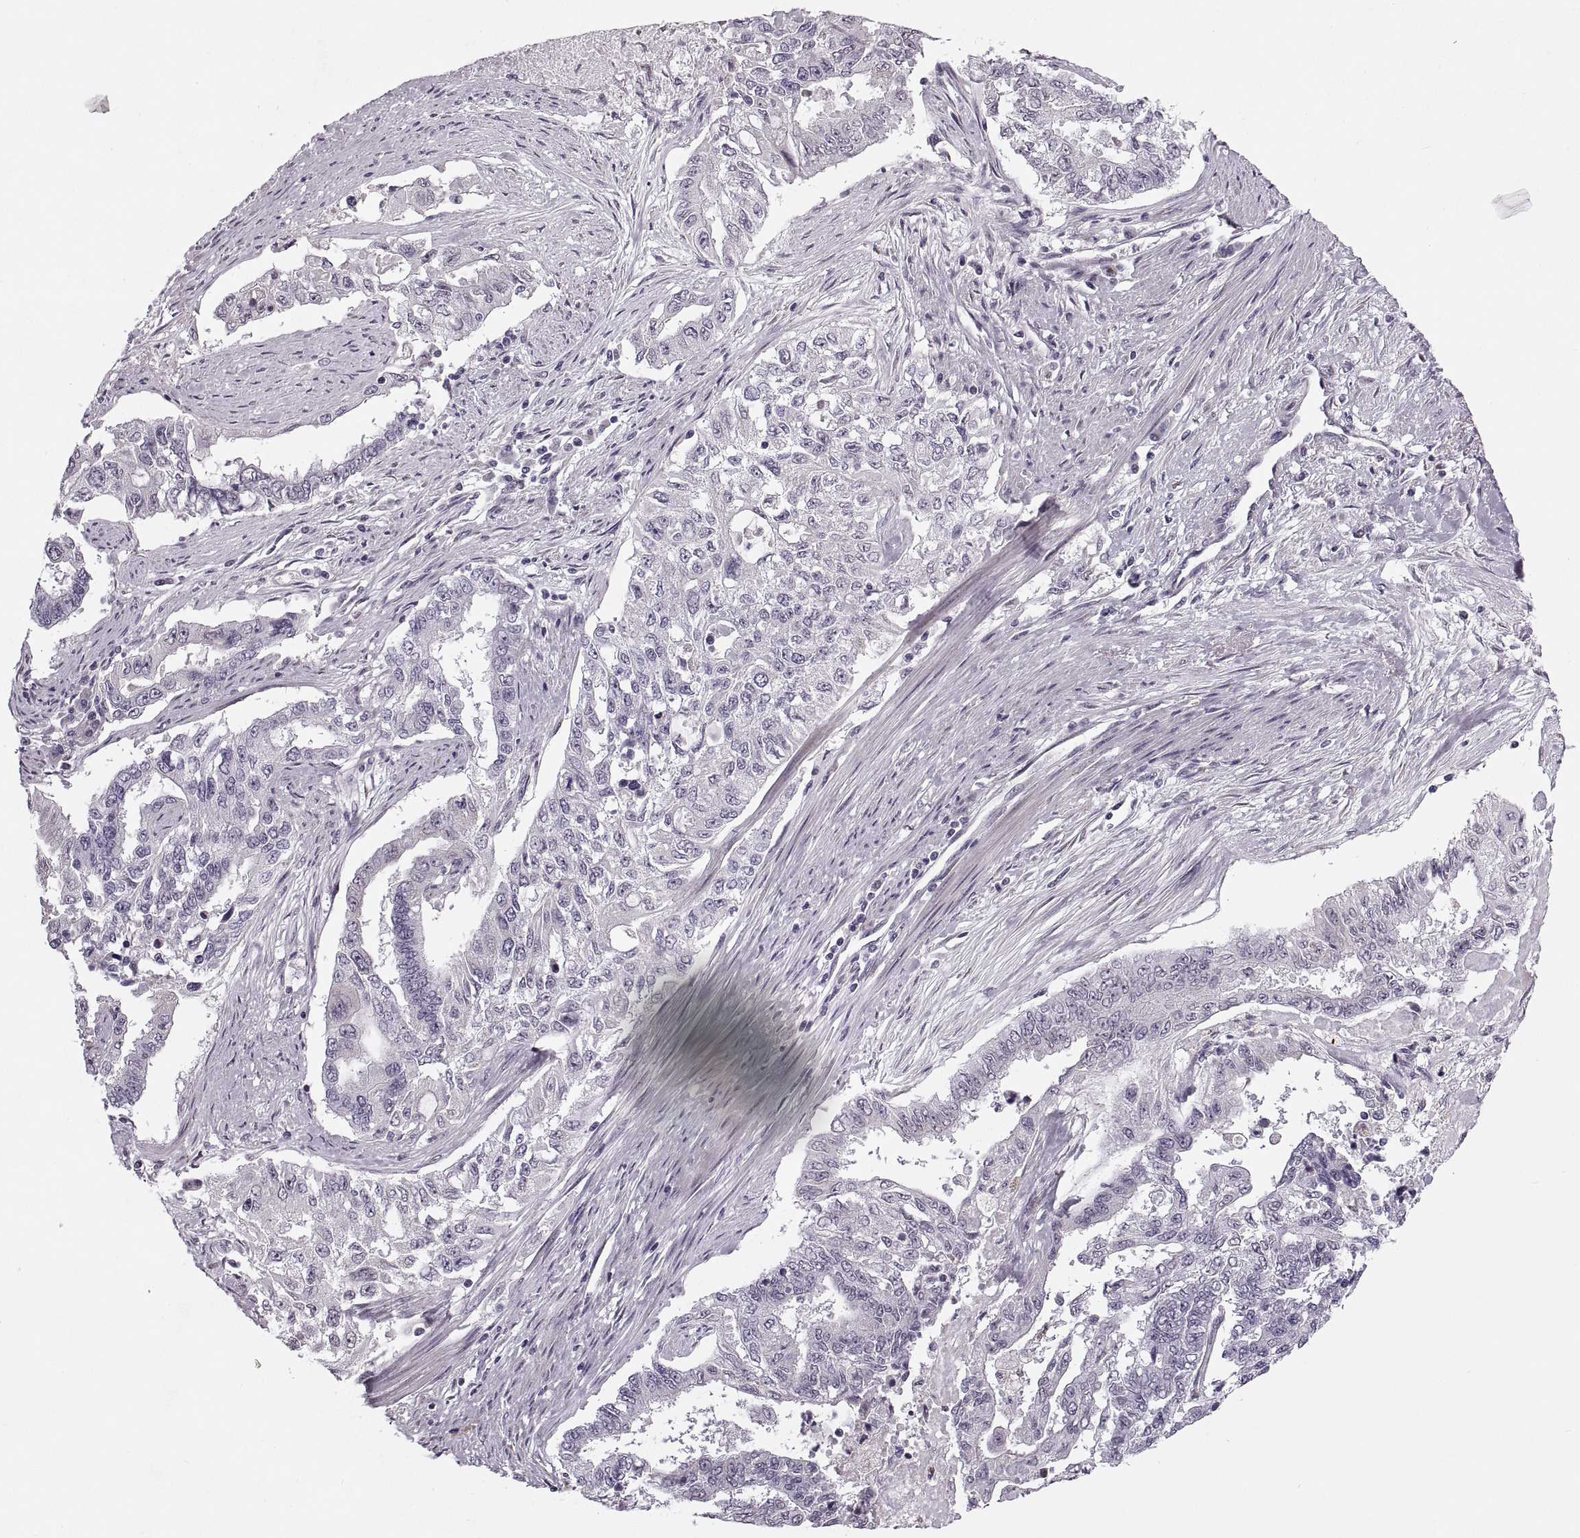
{"staining": {"intensity": "negative", "quantity": "none", "location": "none"}, "tissue": "endometrial cancer", "cell_type": "Tumor cells", "image_type": "cancer", "snomed": [{"axis": "morphology", "description": "Adenocarcinoma, NOS"}, {"axis": "topography", "description": "Uterus"}], "caption": "Tumor cells are negative for brown protein staining in endometrial cancer (adenocarcinoma). The staining is performed using DAB brown chromogen with nuclei counter-stained in using hematoxylin.", "gene": "PRSS37", "patient": {"sex": "female", "age": 59}}